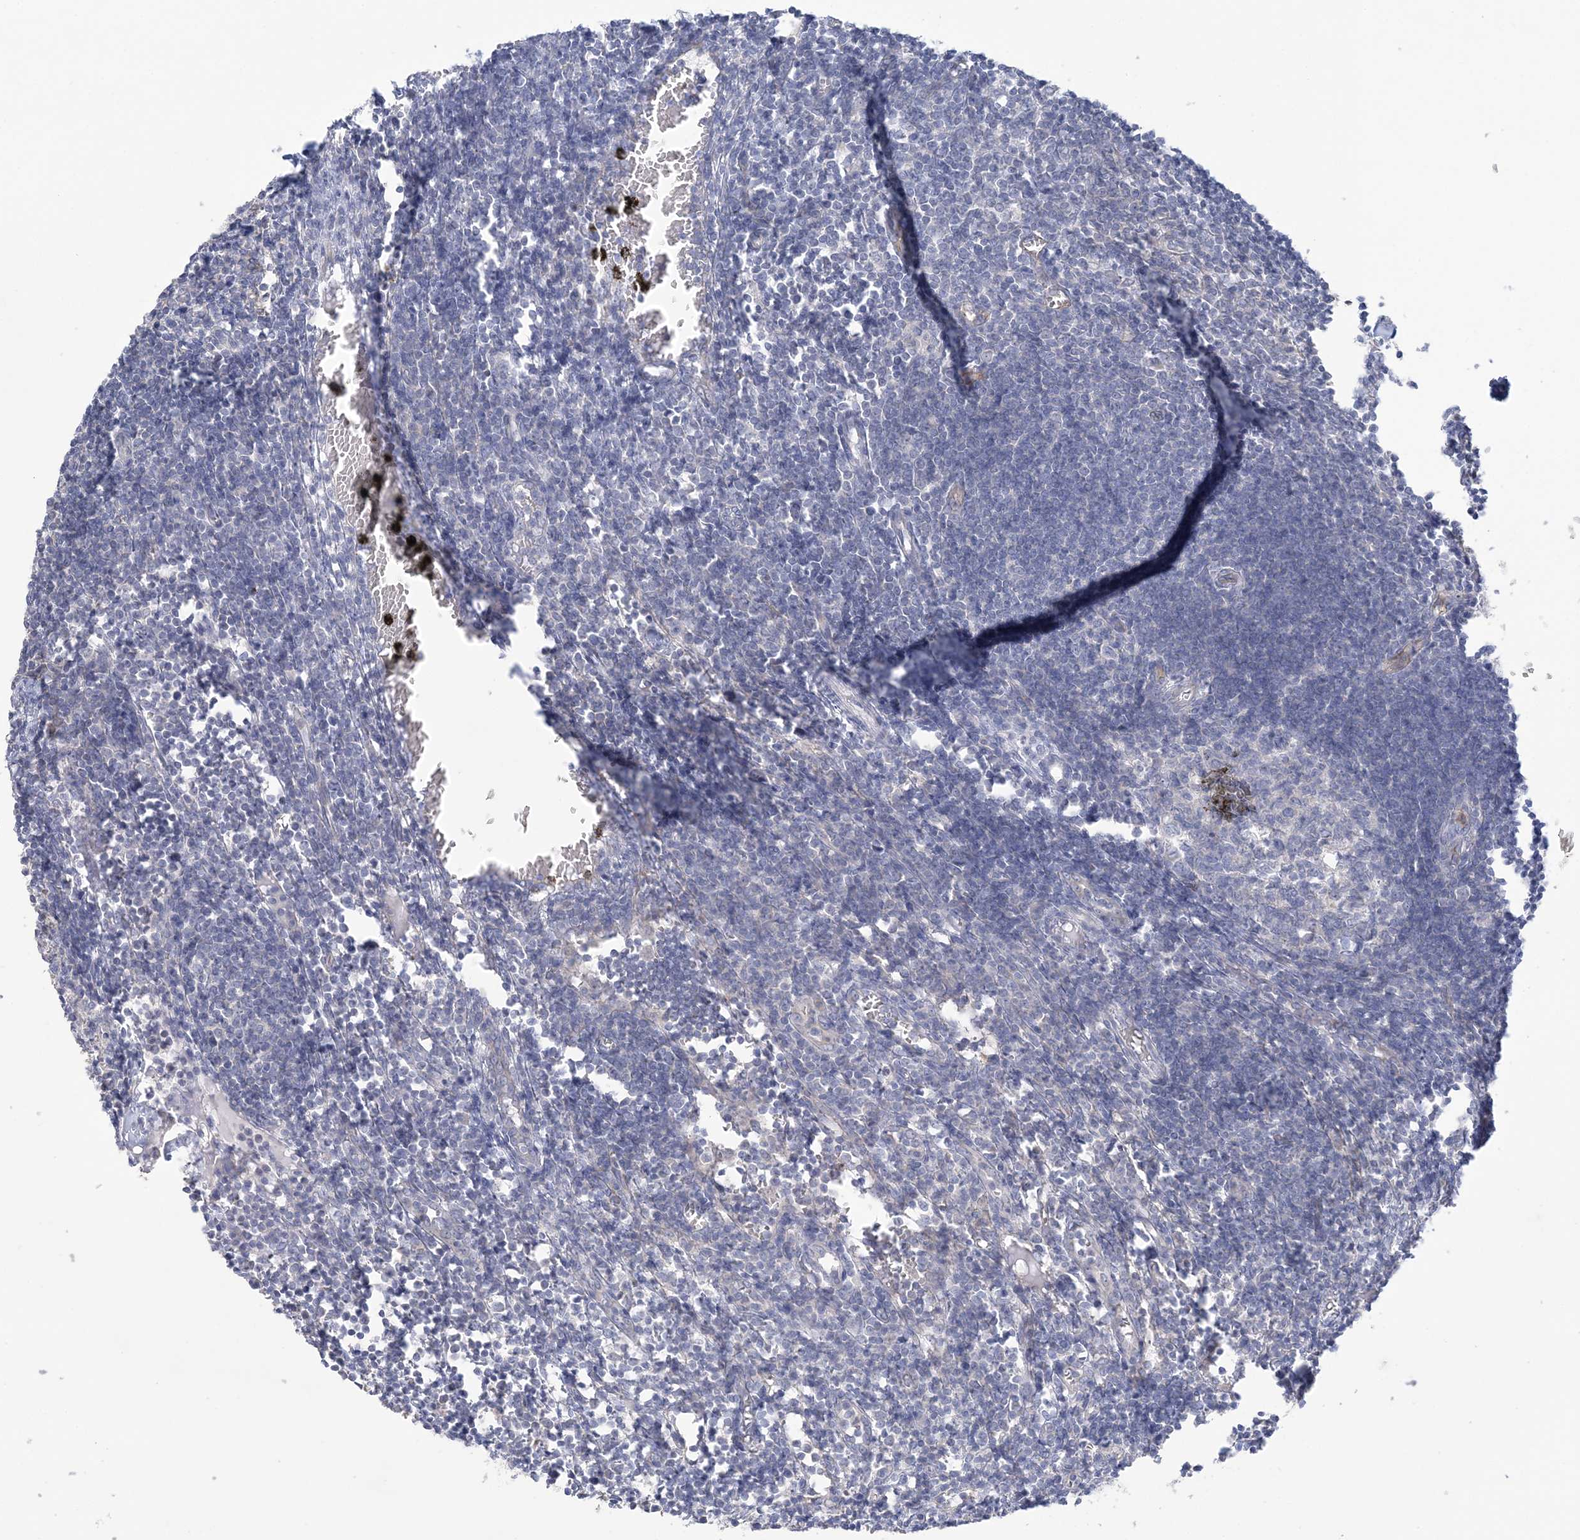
{"staining": {"intensity": "negative", "quantity": "none", "location": "none"}, "tissue": "lymph node", "cell_type": "Germinal center cells", "image_type": "normal", "snomed": [{"axis": "morphology", "description": "Normal tissue, NOS"}, {"axis": "morphology", "description": "Malignant melanoma, Metastatic site"}, {"axis": "topography", "description": "Lymph node"}], "caption": "DAB (3,3'-diaminobenzidine) immunohistochemical staining of benign lymph node reveals no significant positivity in germinal center cells. Nuclei are stained in blue.", "gene": "FARSB", "patient": {"sex": "male", "age": 41}}